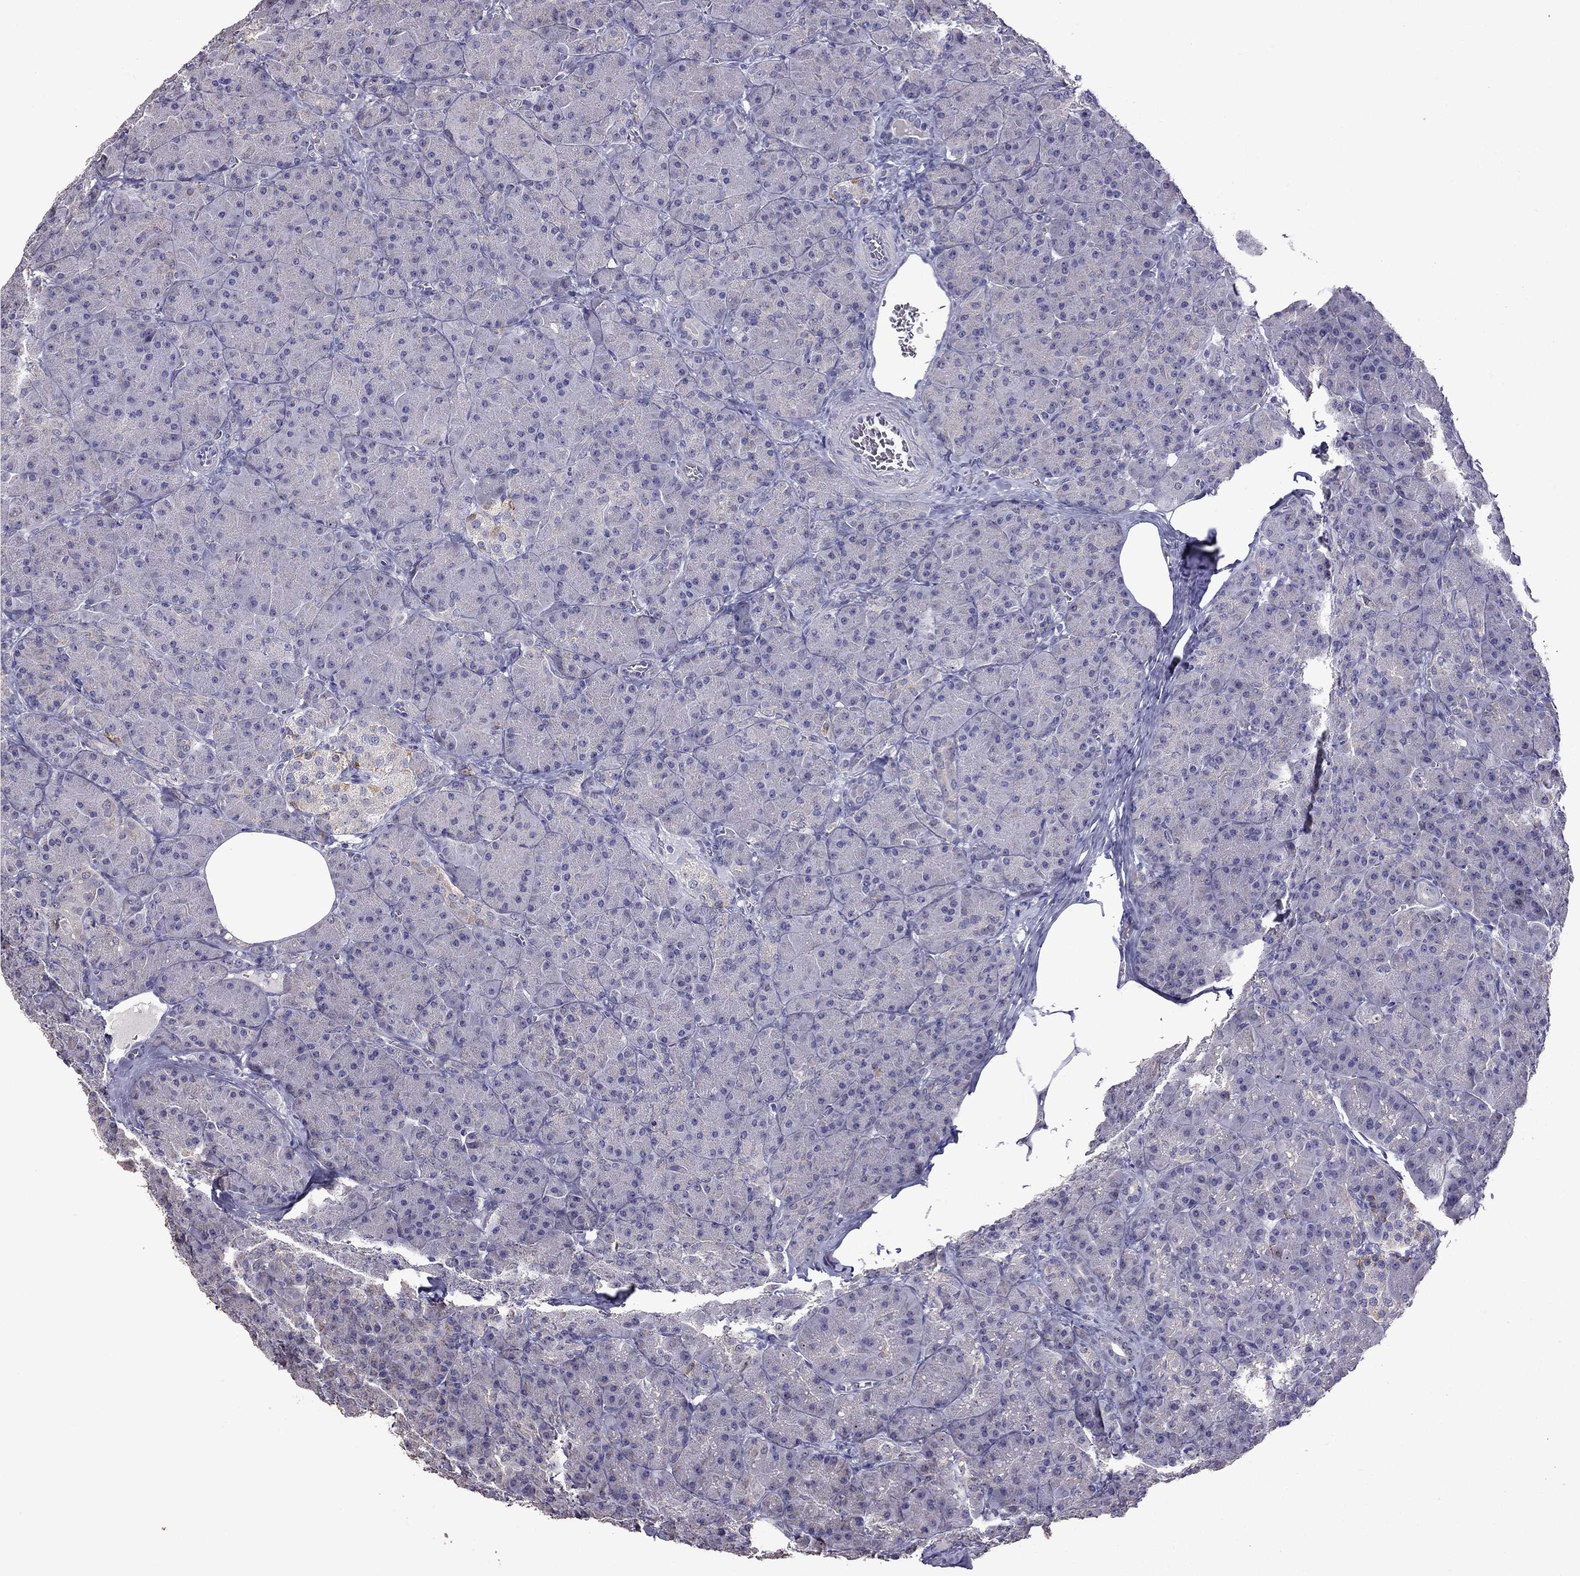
{"staining": {"intensity": "negative", "quantity": "none", "location": "none"}, "tissue": "pancreas", "cell_type": "Exocrine glandular cells", "image_type": "normal", "snomed": [{"axis": "morphology", "description": "Normal tissue, NOS"}, {"axis": "topography", "description": "Pancreas"}], "caption": "Exocrine glandular cells show no significant positivity in normal pancreas. (DAB IHC, high magnification).", "gene": "AK5", "patient": {"sex": "male", "age": 57}}